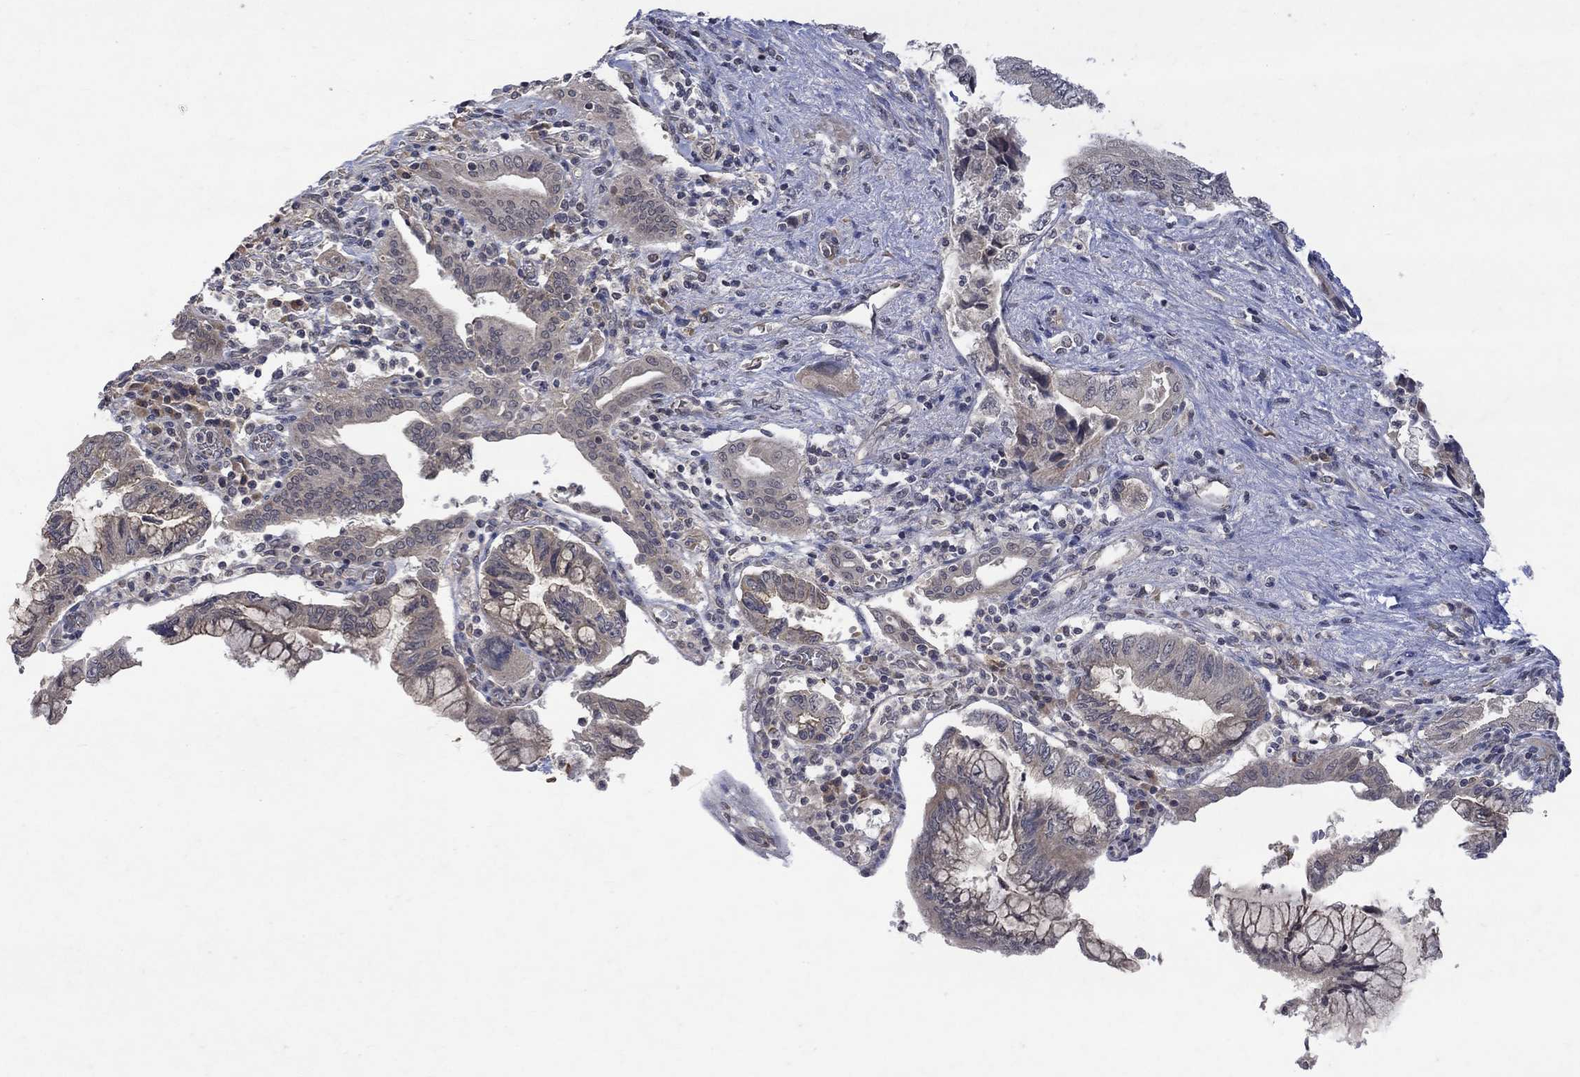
{"staining": {"intensity": "weak", "quantity": "<25%", "location": "cytoplasmic/membranous"}, "tissue": "pancreatic cancer", "cell_type": "Tumor cells", "image_type": "cancer", "snomed": [{"axis": "morphology", "description": "Adenocarcinoma, NOS"}, {"axis": "topography", "description": "Pancreas"}], "caption": "The micrograph exhibits no staining of tumor cells in pancreatic cancer (adenocarcinoma).", "gene": "GRIN2D", "patient": {"sex": "female", "age": 73}}